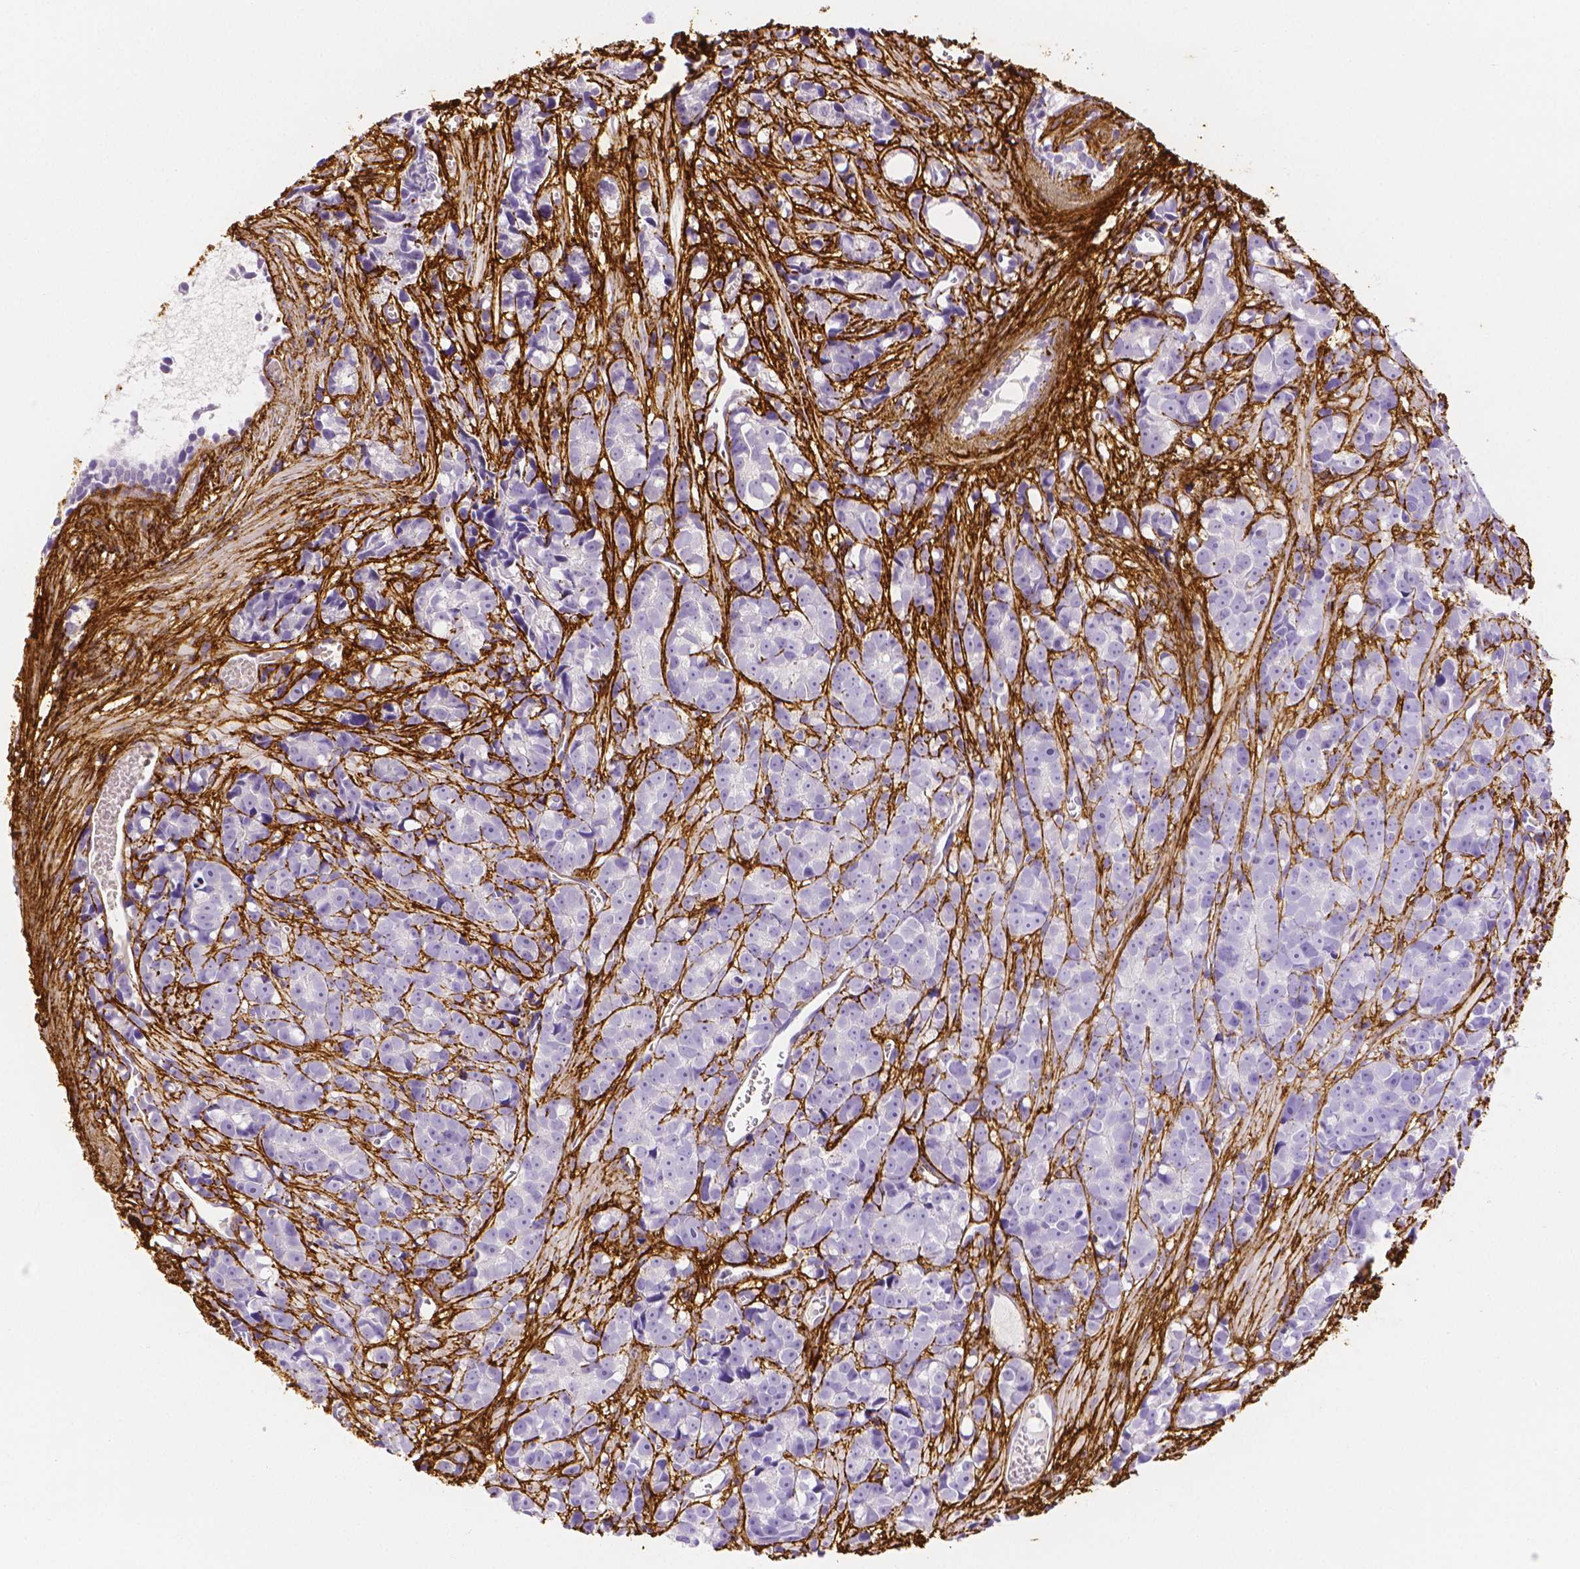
{"staining": {"intensity": "negative", "quantity": "none", "location": "none"}, "tissue": "prostate cancer", "cell_type": "Tumor cells", "image_type": "cancer", "snomed": [{"axis": "morphology", "description": "Adenocarcinoma, High grade"}, {"axis": "topography", "description": "Prostate"}], "caption": "The micrograph reveals no staining of tumor cells in prostate cancer.", "gene": "FBN1", "patient": {"sex": "male", "age": 77}}